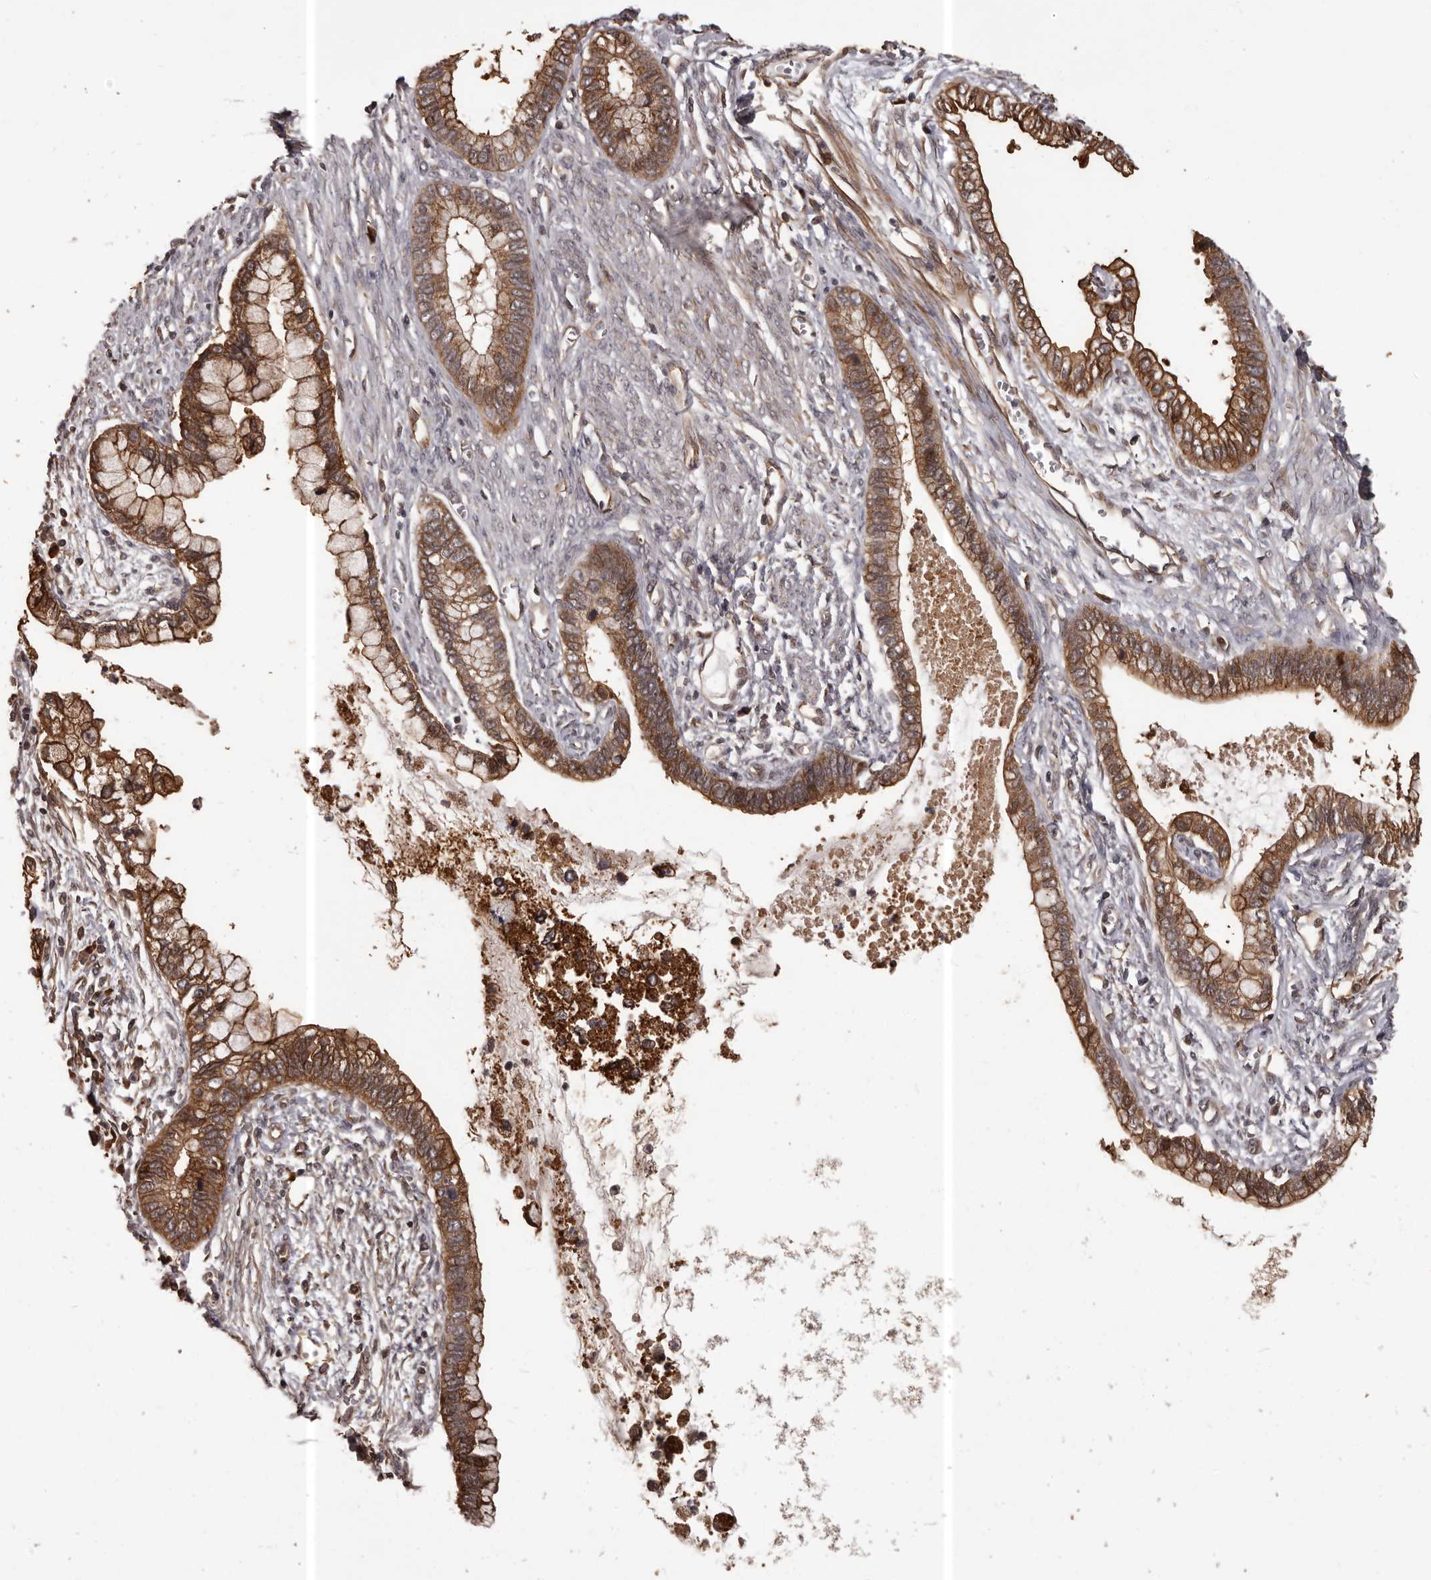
{"staining": {"intensity": "moderate", "quantity": ">75%", "location": "cytoplasmic/membranous"}, "tissue": "cervical cancer", "cell_type": "Tumor cells", "image_type": "cancer", "snomed": [{"axis": "morphology", "description": "Adenocarcinoma, NOS"}, {"axis": "topography", "description": "Cervix"}], "caption": "Human cervical cancer (adenocarcinoma) stained with a protein marker demonstrates moderate staining in tumor cells.", "gene": "SLITRK6", "patient": {"sex": "female", "age": 44}}